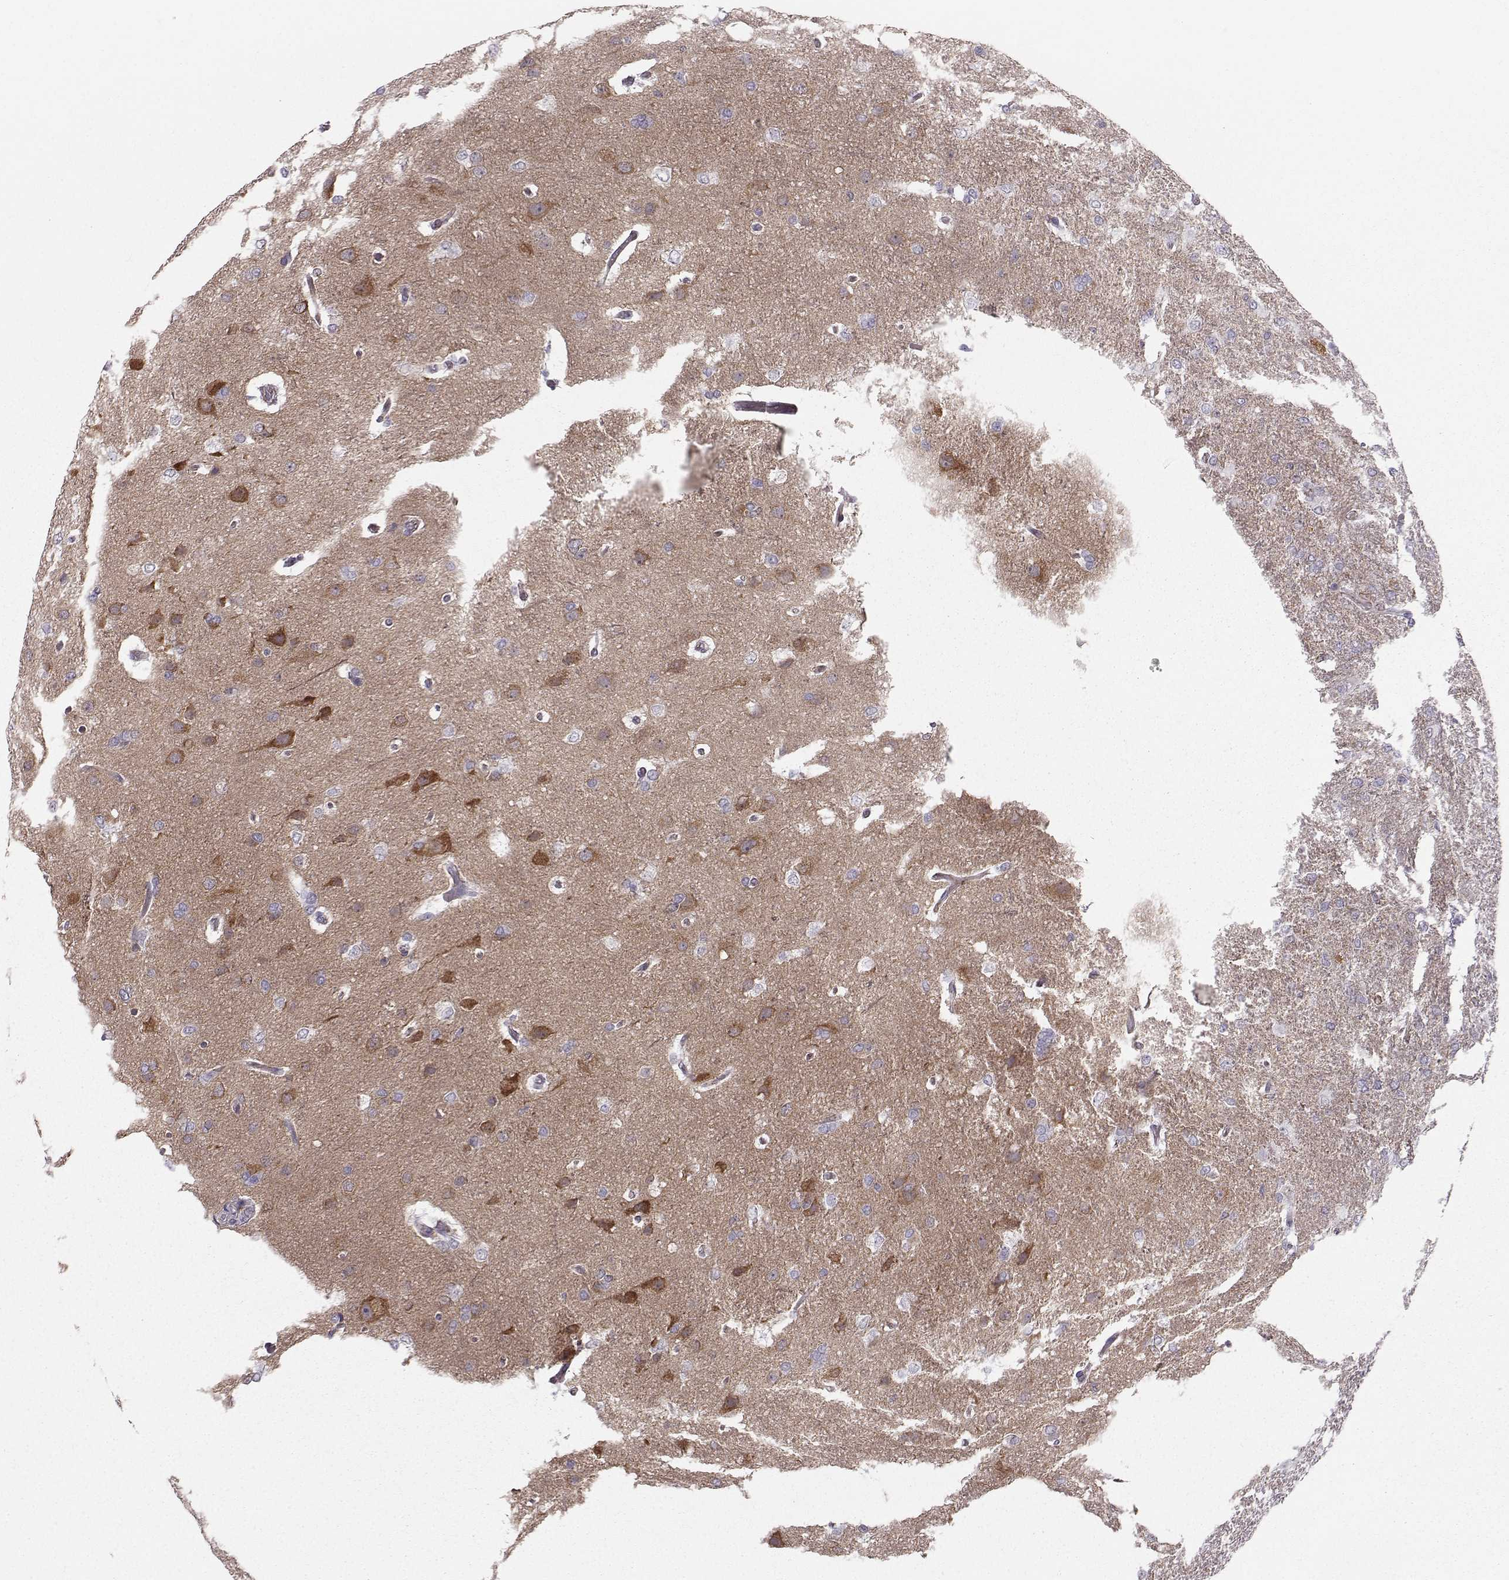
{"staining": {"intensity": "negative", "quantity": "none", "location": "none"}, "tissue": "glioma", "cell_type": "Tumor cells", "image_type": "cancer", "snomed": [{"axis": "morphology", "description": "Glioma, malignant, High grade"}, {"axis": "topography", "description": "Brain"}], "caption": "Immunohistochemical staining of human glioma demonstrates no significant positivity in tumor cells.", "gene": "MAST1", "patient": {"sex": "male", "age": 68}}